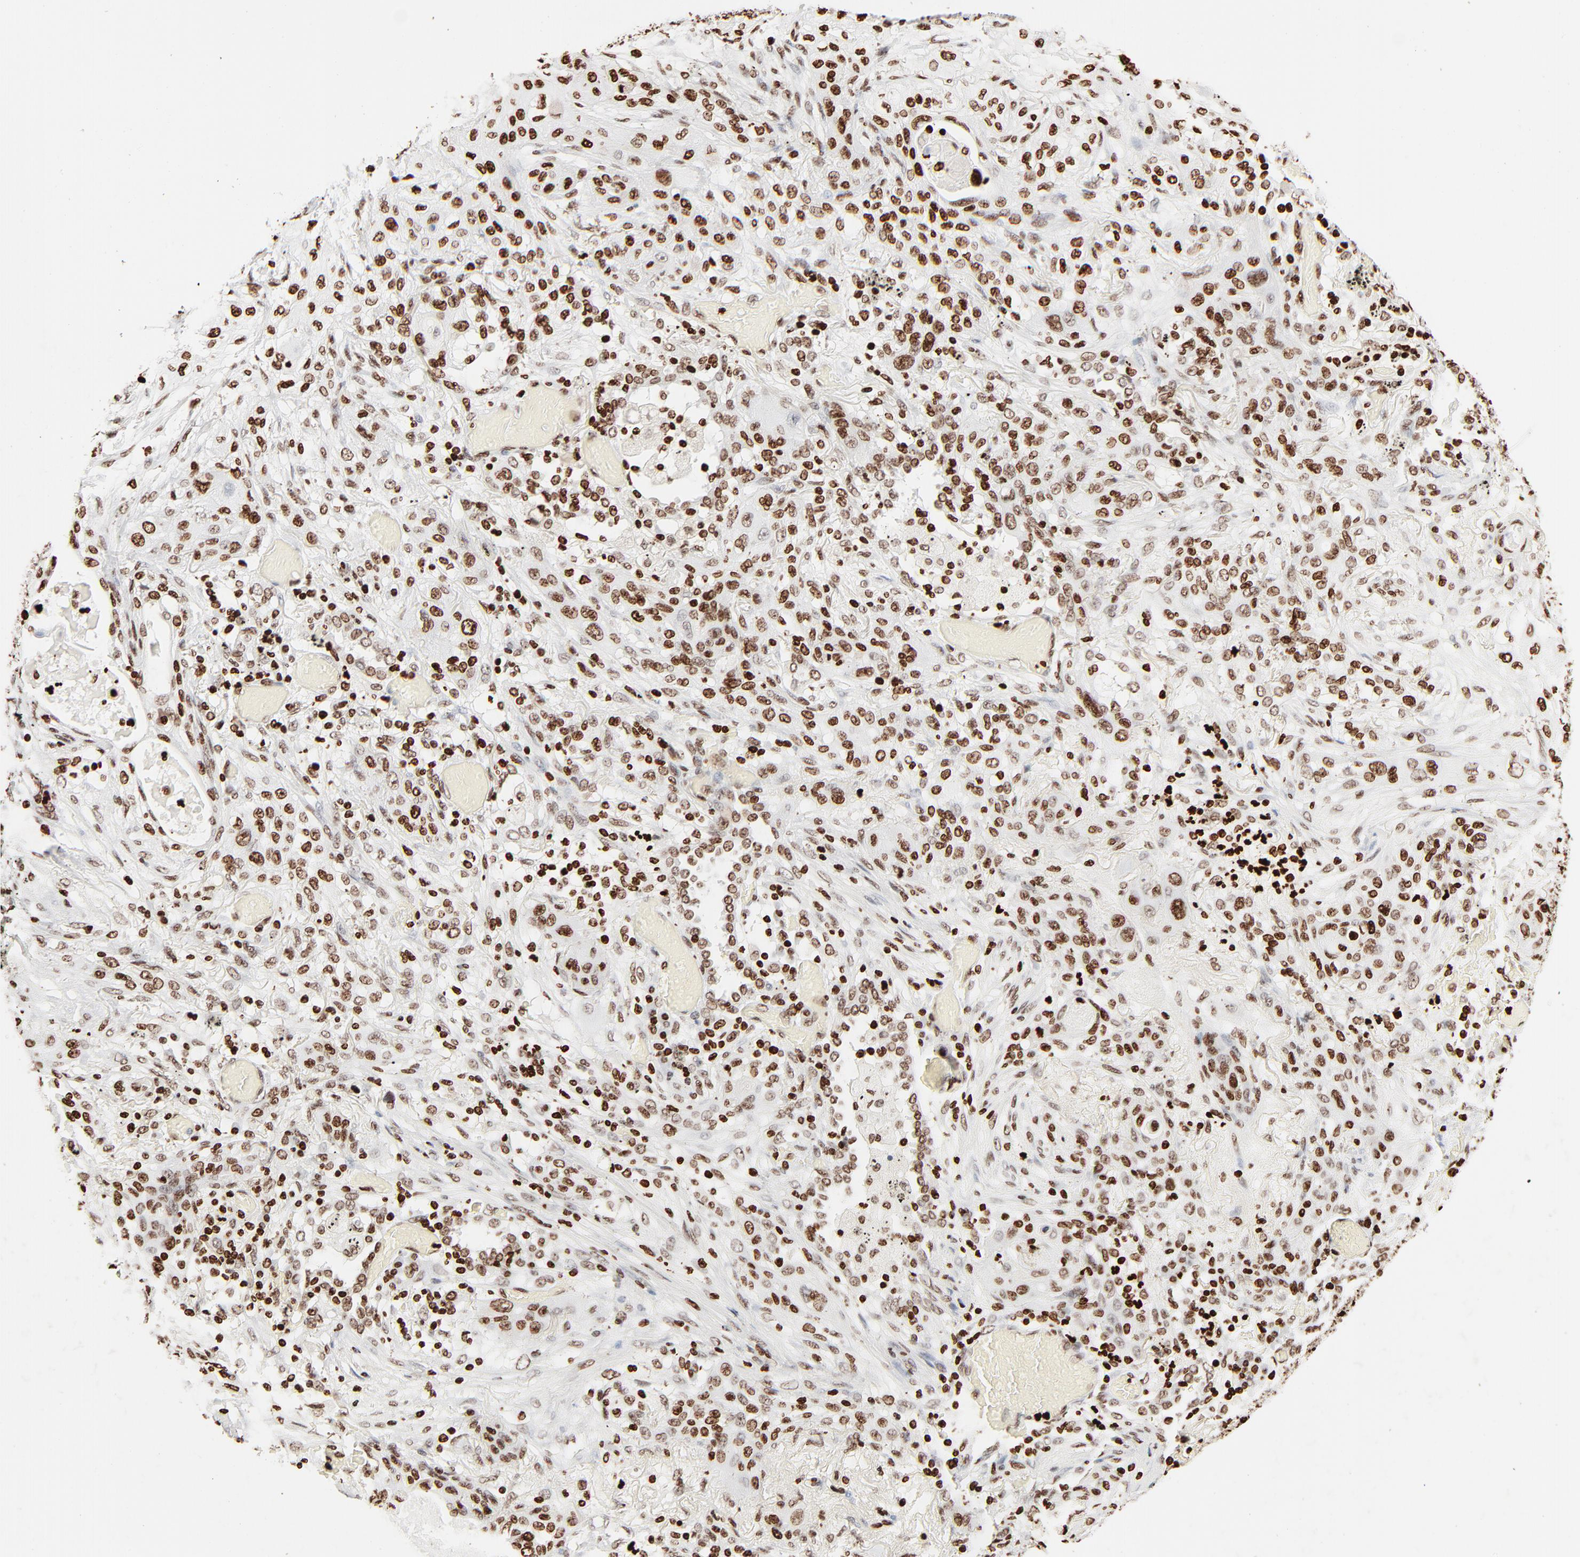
{"staining": {"intensity": "moderate", "quantity": ">75%", "location": "nuclear"}, "tissue": "lung cancer", "cell_type": "Tumor cells", "image_type": "cancer", "snomed": [{"axis": "morphology", "description": "Squamous cell carcinoma, NOS"}, {"axis": "topography", "description": "Lung"}], "caption": "High-power microscopy captured an IHC photomicrograph of lung cancer (squamous cell carcinoma), revealing moderate nuclear positivity in about >75% of tumor cells. (DAB (3,3'-diaminobenzidine) IHC with brightfield microscopy, high magnification).", "gene": "HMGB2", "patient": {"sex": "female", "age": 47}}